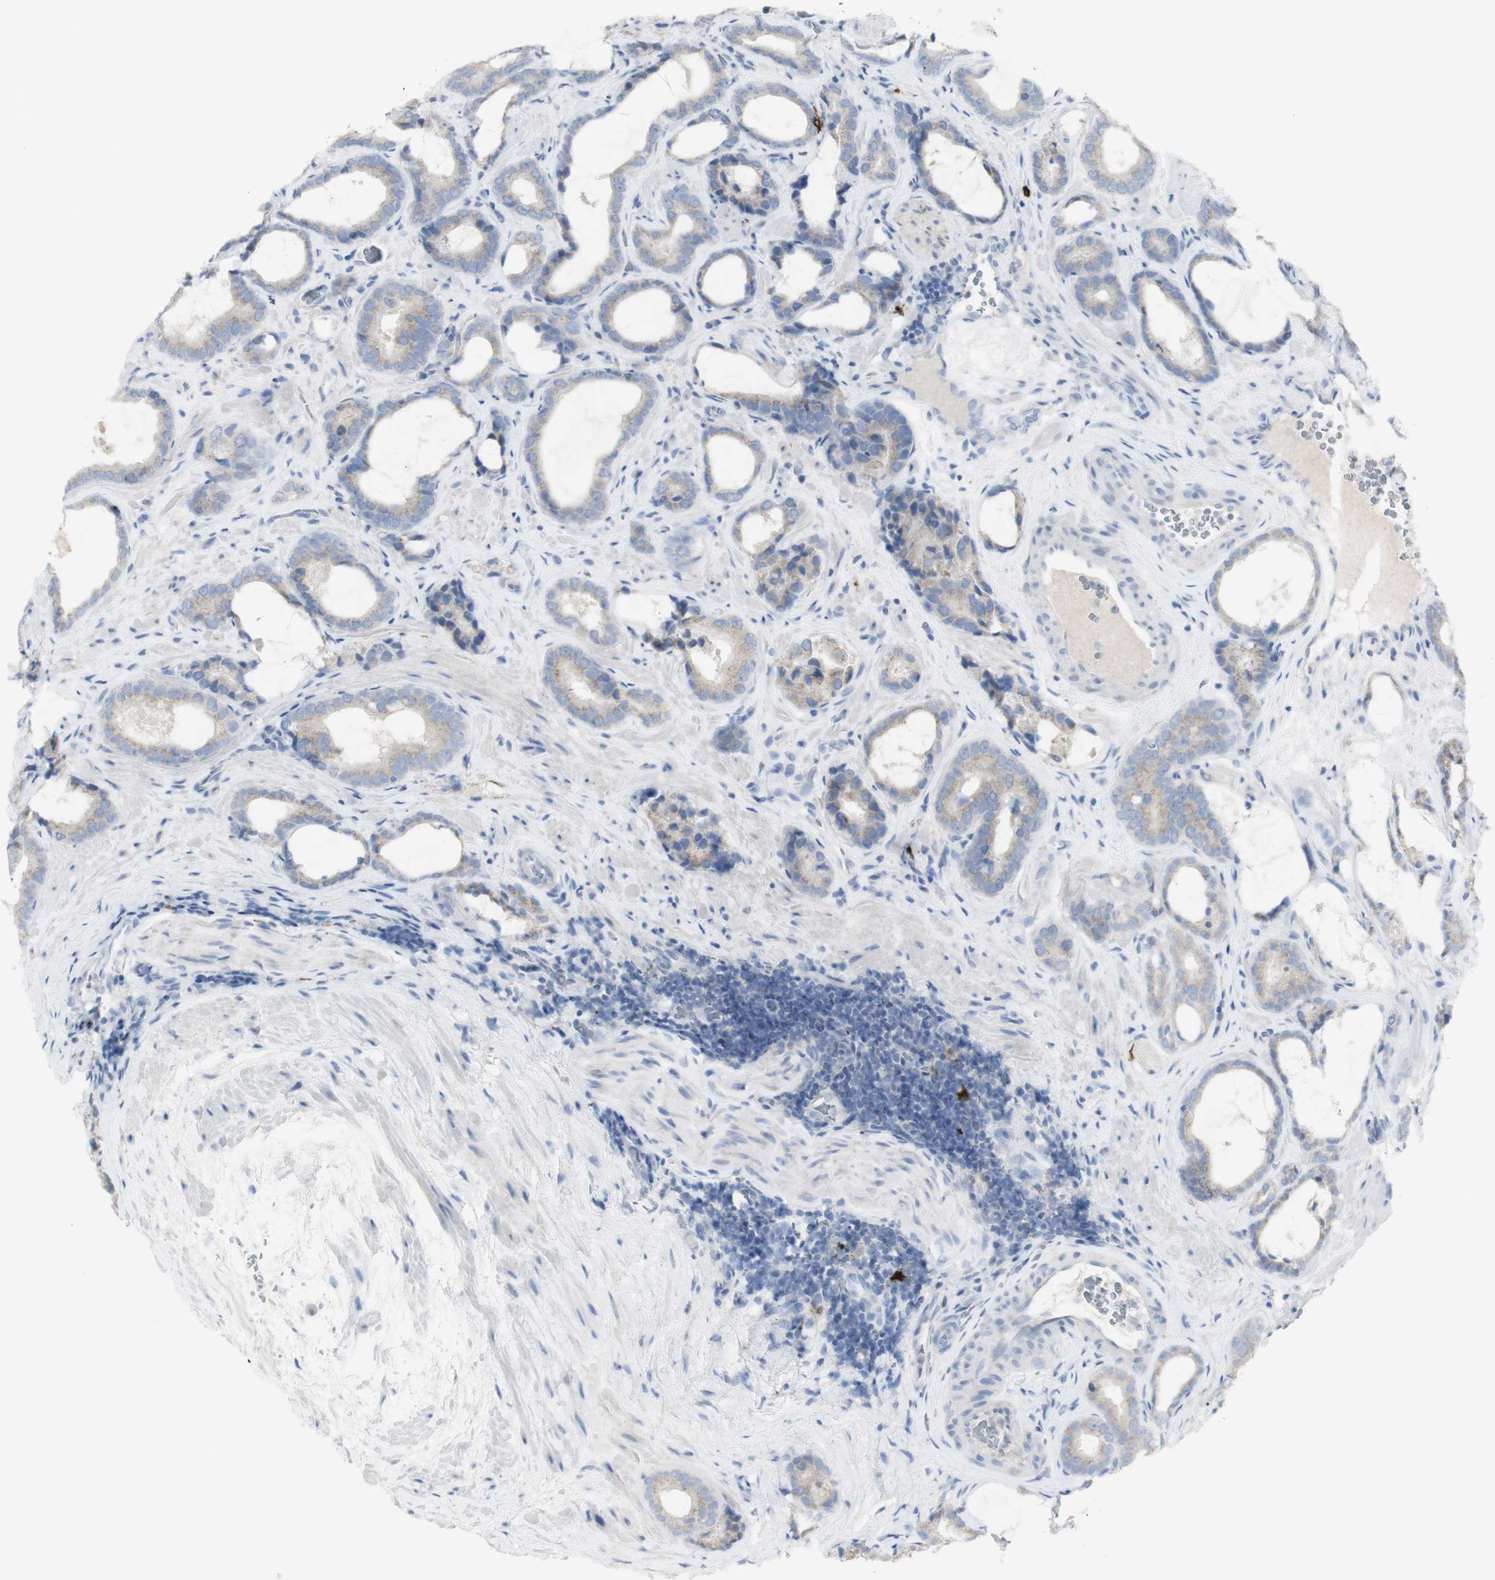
{"staining": {"intensity": "negative", "quantity": "none", "location": "none"}, "tissue": "prostate cancer", "cell_type": "Tumor cells", "image_type": "cancer", "snomed": [{"axis": "morphology", "description": "Adenocarcinoma, Low grade"}, {"axis": "topography", "description": "Prostate"}], "caption": "Tumor cells show no significant protein positivity in prostate cancer (low-grade adenocarcinoma).", "gene": "CD207", "patient": {"sex": "male", "age": 60}}